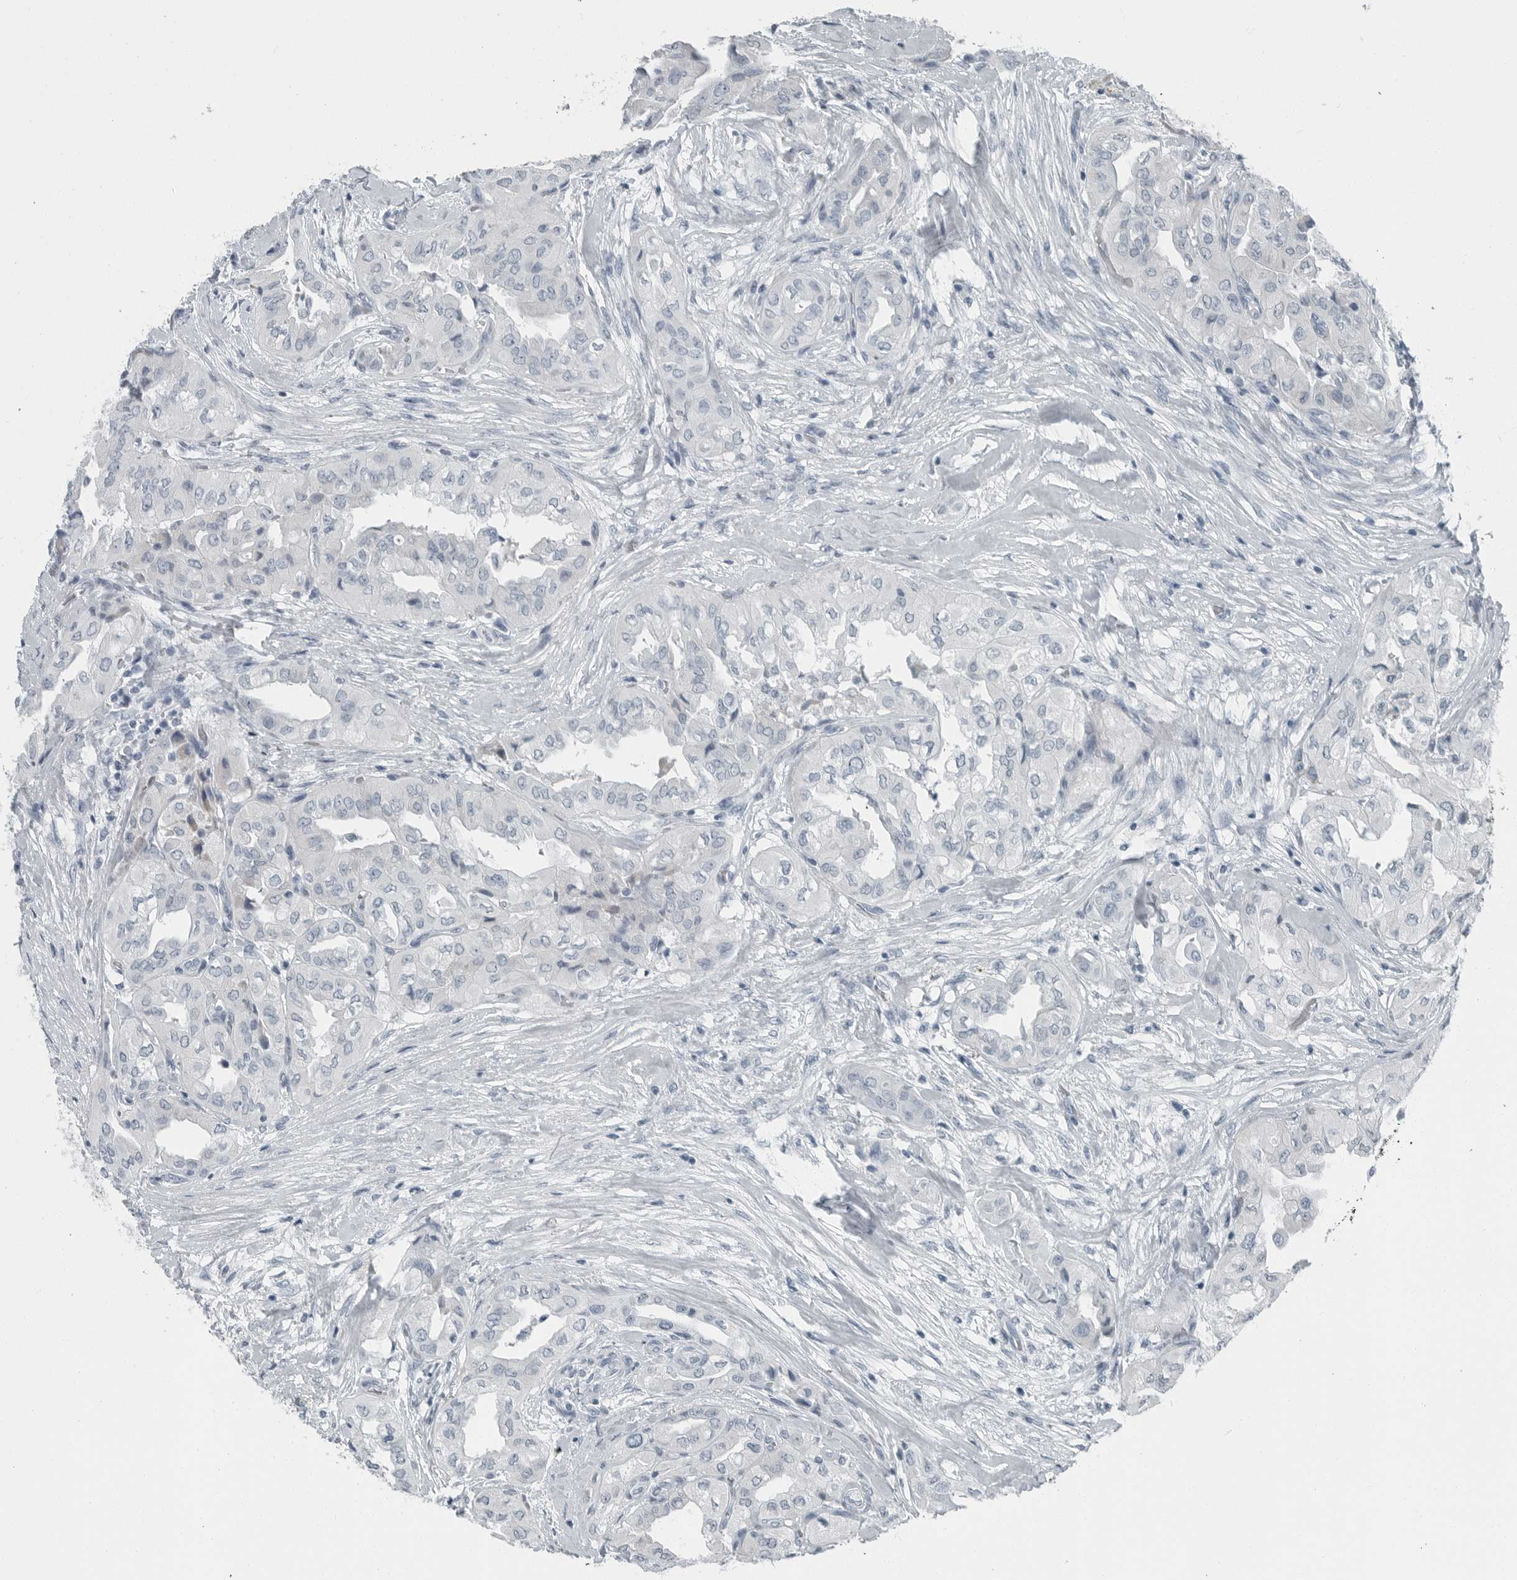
{"staining": {"intensity": "negative", "quantity": "none", "location": "none"}, "tissue": "thyroid cancer", "cell_type": "Tumor cells", "image_type": "cancer", "snomed": [{"axis": "morphology", "description": "Papillary adenocarcinoma, NOS"}, {"axis": "topography", "description": "Thyroid gland"}], "caption": "Histopathology image shows no protein expression in tumor cells of papillary adenocarcinoma (thyroid) tissue. (DAB IHC with hematoxylin counter stain).", "gene": "ZPBP2", "patient": {"sex": "female", "age": 59}}